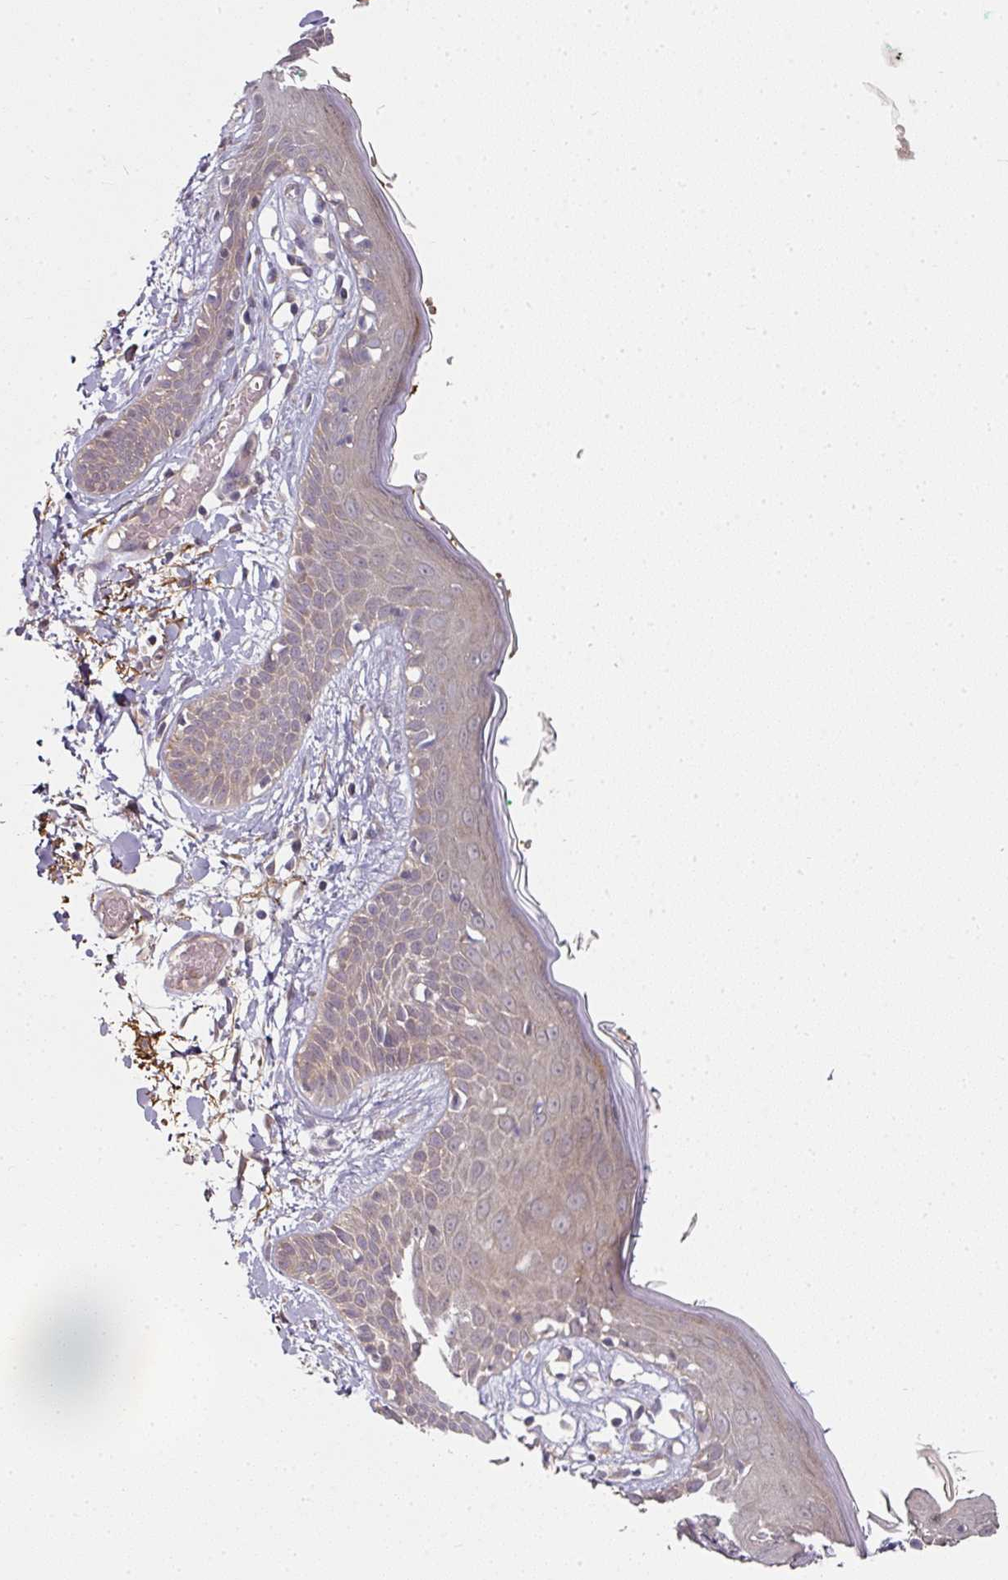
{"staining": {"intensity": "moderate", "quantity": "<25%", "location": "cytoplasmic/membranous"}, "tissue": "skin", "cell_type": "Fibroblasts", "image_type": "normal", "snomed": [{"axis": "morphology", "description": "Normal tissue, NOS"}, {"axis": "topography", "description": "Skin"}], "caption": "Protein staining shows moderate cytoplasmic/membranous staining in approximately <25% of fibroblasts in benign skin.", "gene": "MAP2K2", "patient": {"sex": "male", "age": 79}}